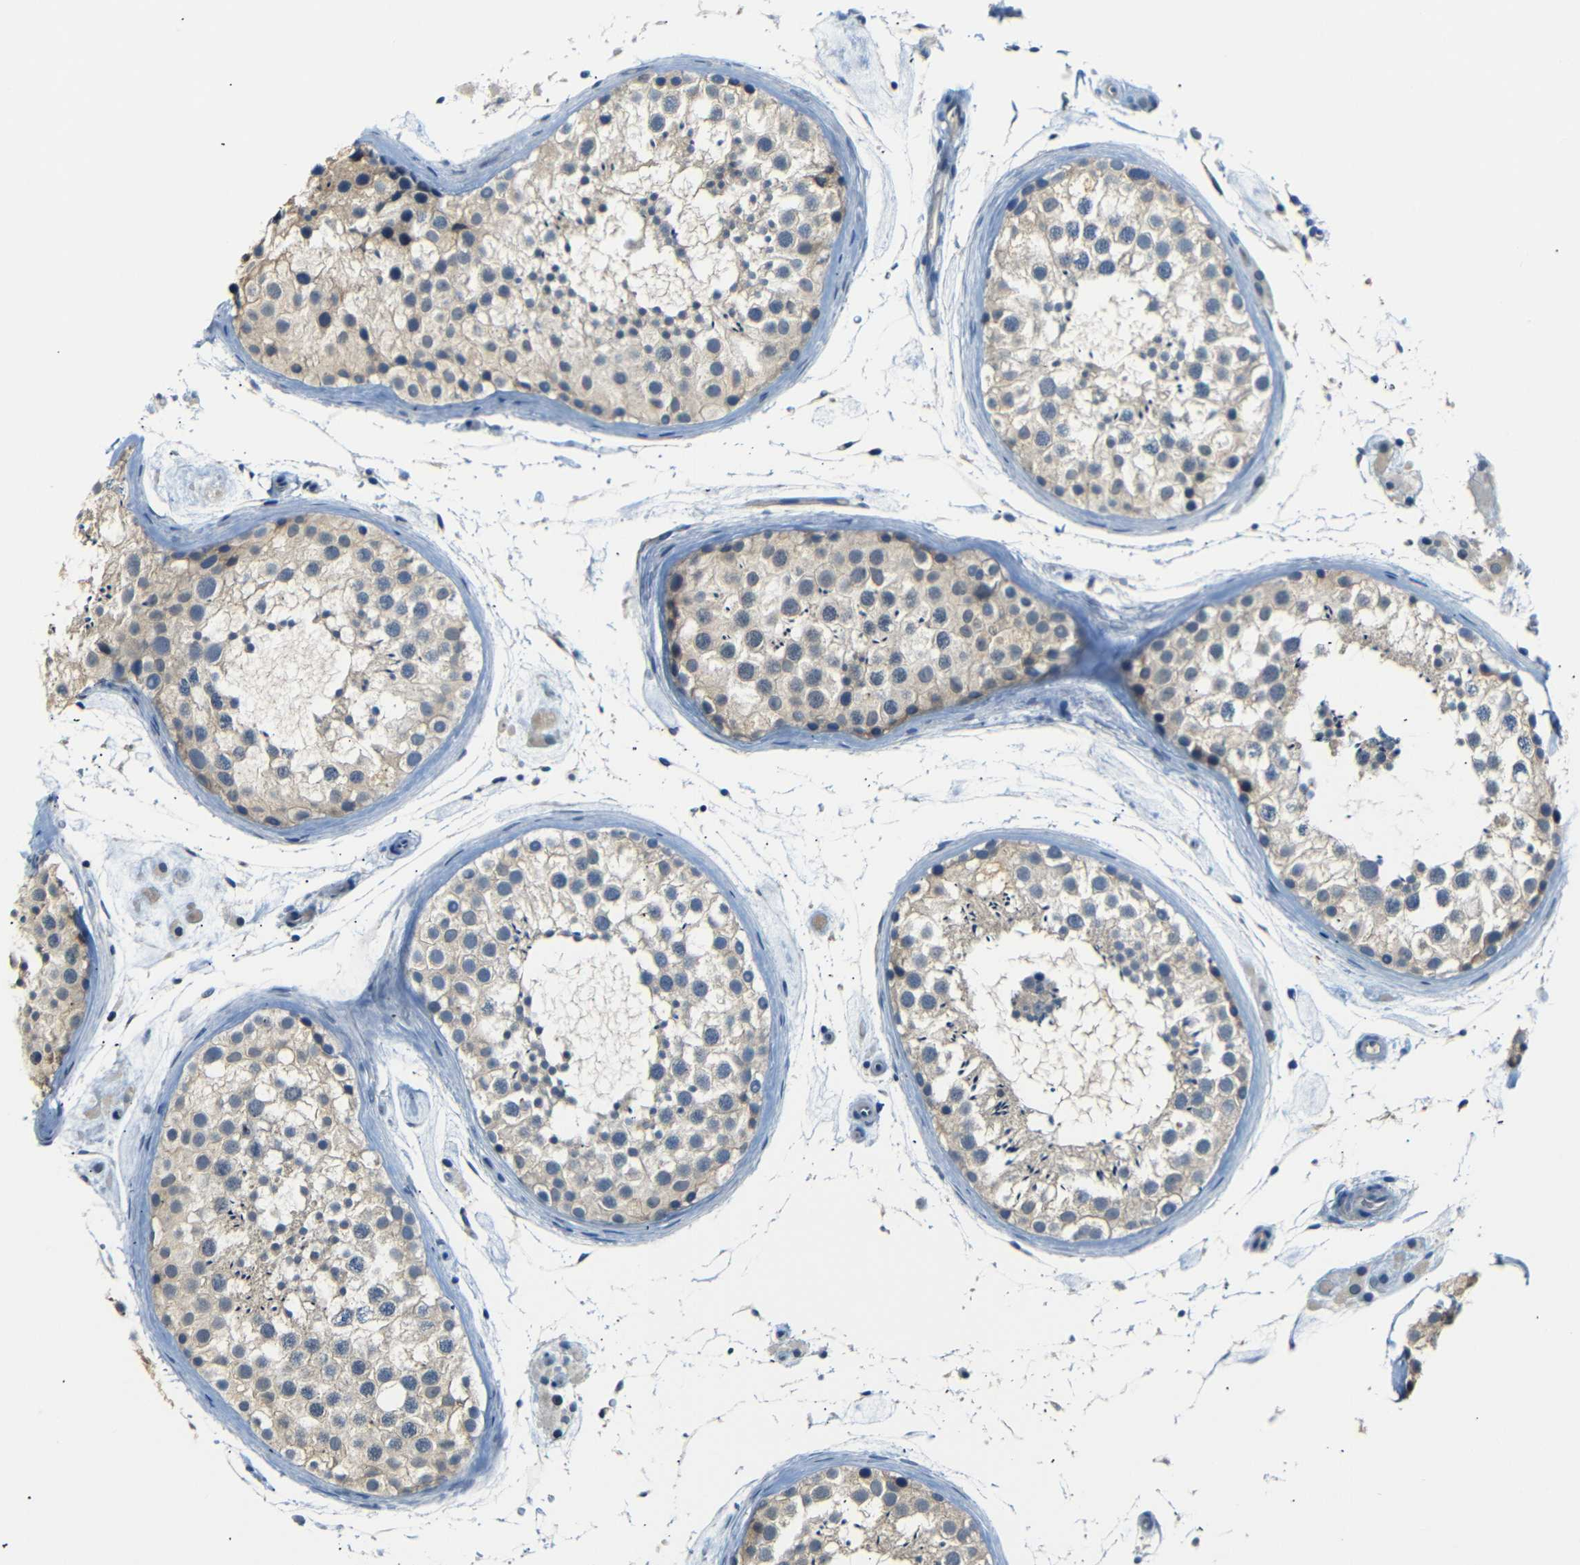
{"staining": {"intensity": "weak", "quantity": ">75%", "location": "cytoplasmic/membranous"}, "tissue": "testis", "cell_type": "Cells in seminiferous ducts", "image_type": "normal", "snomed": [{"axis": "morphology", "description": "Normal tissue, NOS"}, {"axis": "topography", "description": "Testis"}], "caption": "Human testis stained for a protein (brown) shows weak cytoplasmic/membranous positive positivity in about >75% of cells in seminiferous ducts.", "gene": "SFN", "patient": {"sex": "male", "age": 46}}